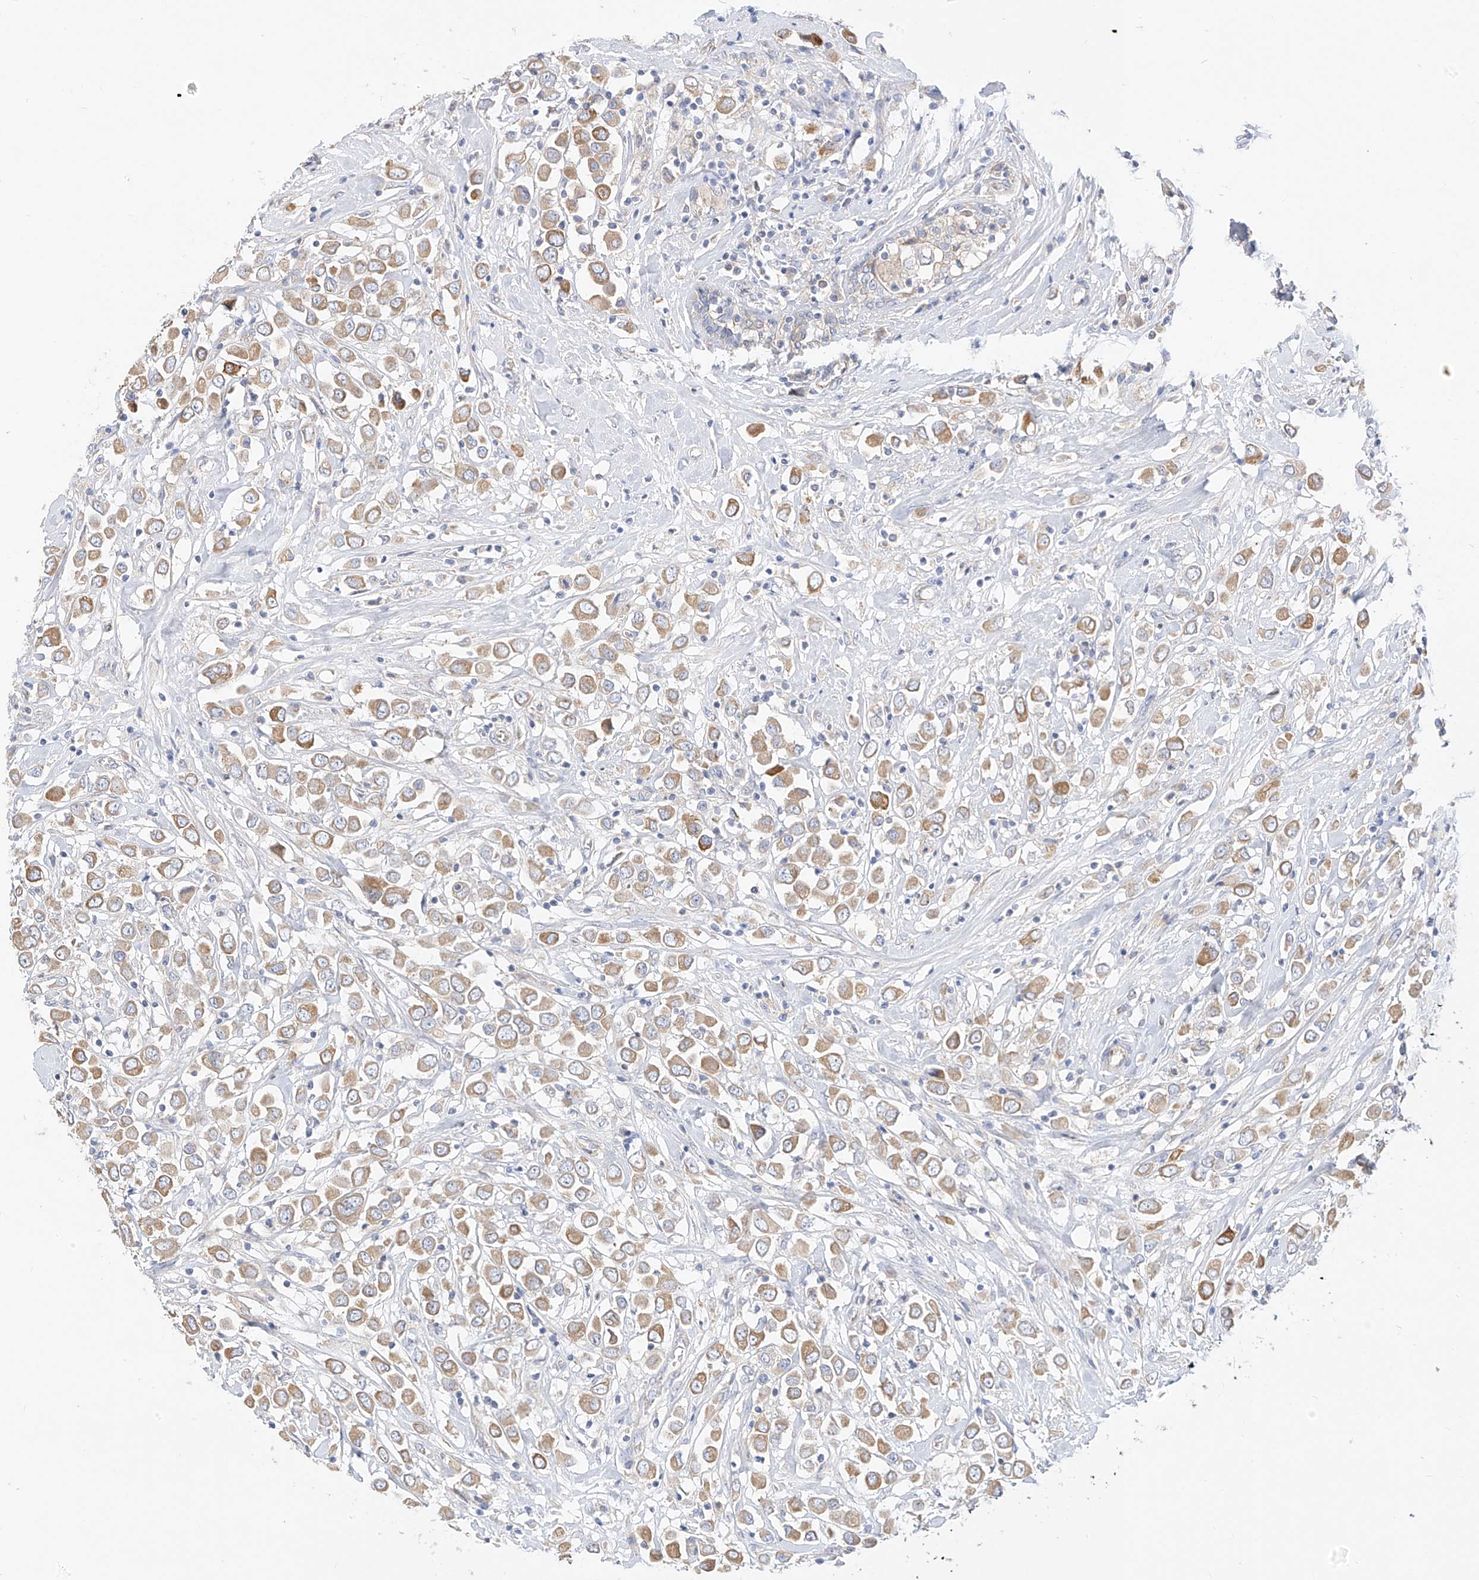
{"staining": {"intensity": "moderate", "quantity": ">75%", "location": "cytoplasmic/membranous"}, "tissue": "breast cancer", "cell_type": "Tumor cells", "image_type": "cancer", "snomed": [{"axis": "morphology", "description": "Duct carcinoma"}, {"axis": "topography", "description": "Breast"}], "caption": "The micrograph displays a brown stain indicating the presence of a protein in the cytoplasmic/membranous of tumor cells in breast cancer.", "gene": "RASA2", "patient": {"sex": "female", "age": 61}}